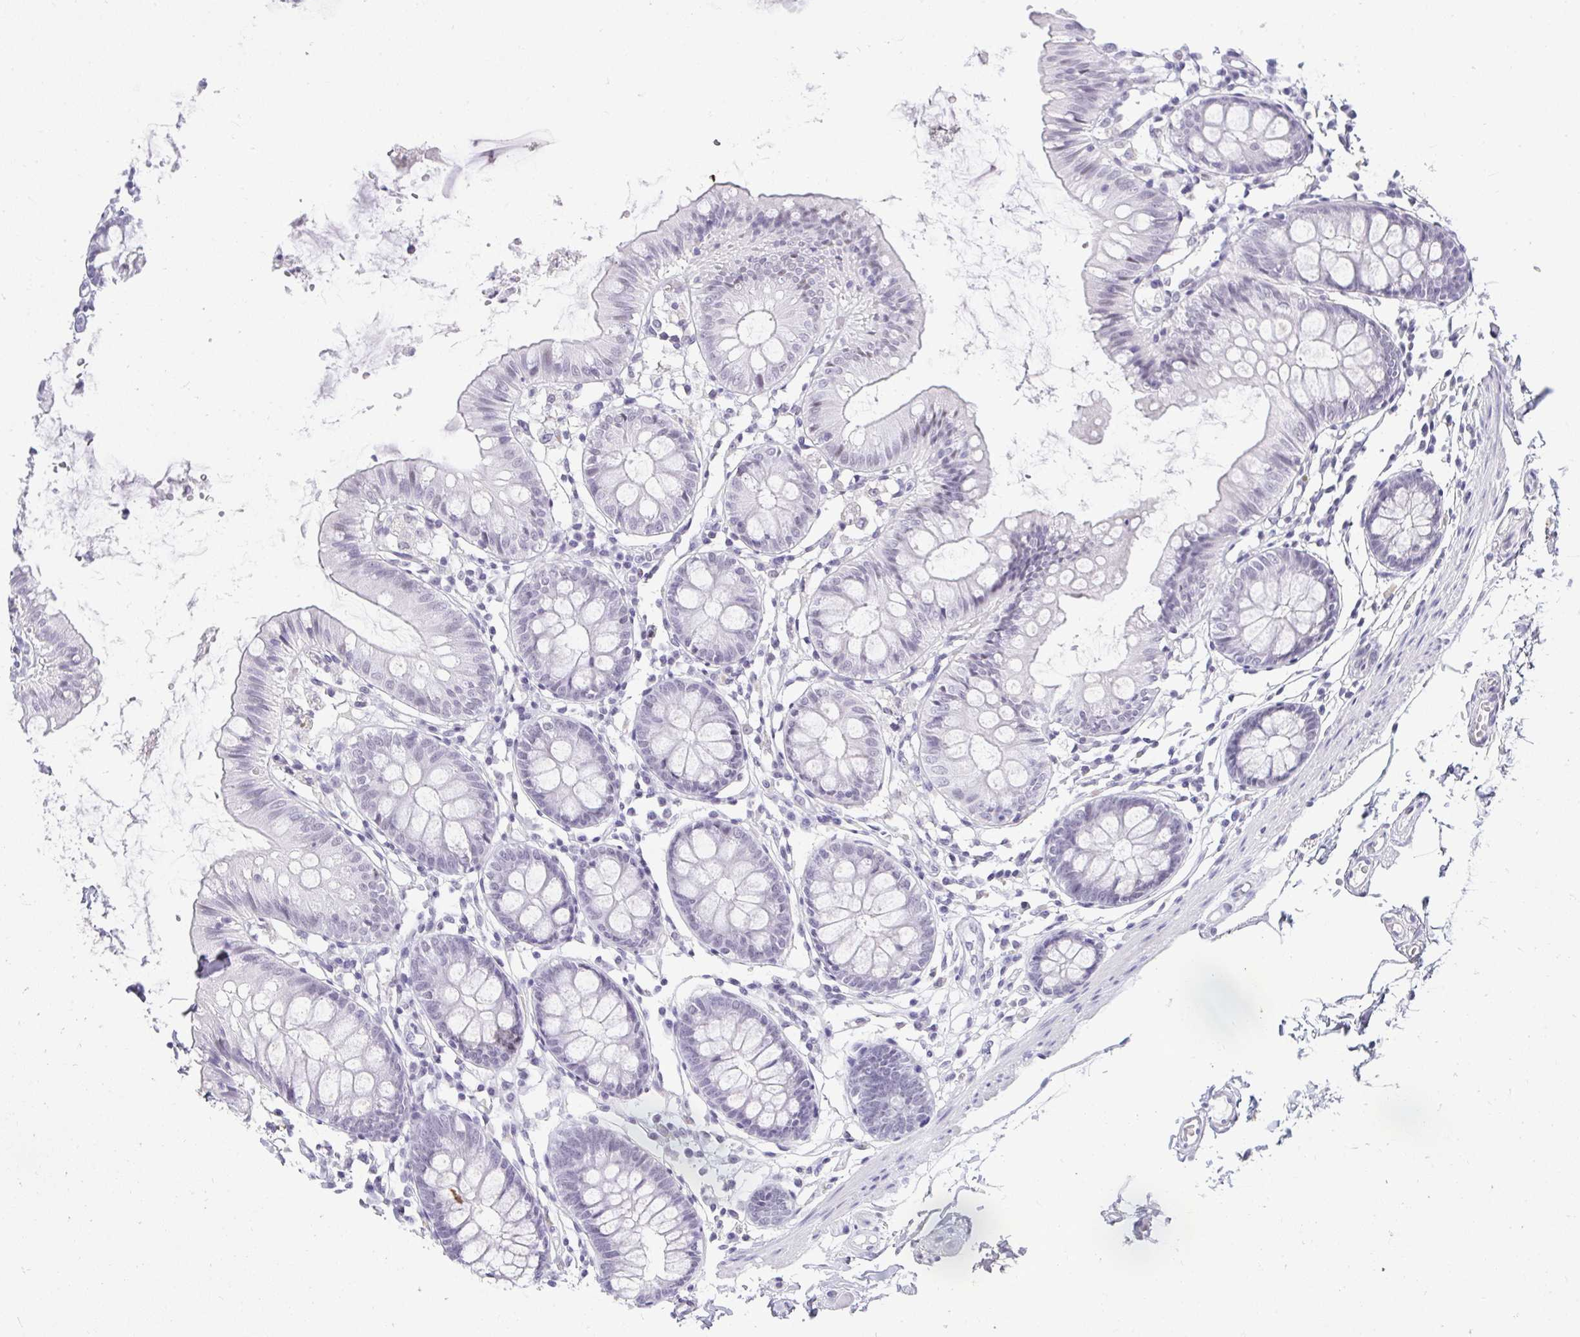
{"staining": {"intensity": "negative", "quantity": "none", "location": "none"}, "tissue": "colon", "cell_type": "Endothelial cells", "image_type": "normal", "snomed": [{"axis": "morphology", "description": "Normal tissue, NOS"}, {"axis": "topography", "description": "Colon"}], "caption": "Immunohistochemistry of normal human colon demonstrates no staining in endothelial cells. The staining was performed using DAB (3,3'-diaminobenzidine) to visualize the protein expression in brown, while the nuclei were stained in blue with hematoxylin (Magnification: 20x).", "gene": "PLA2G1B", "patient": {"sex": "female", "age": 84}}